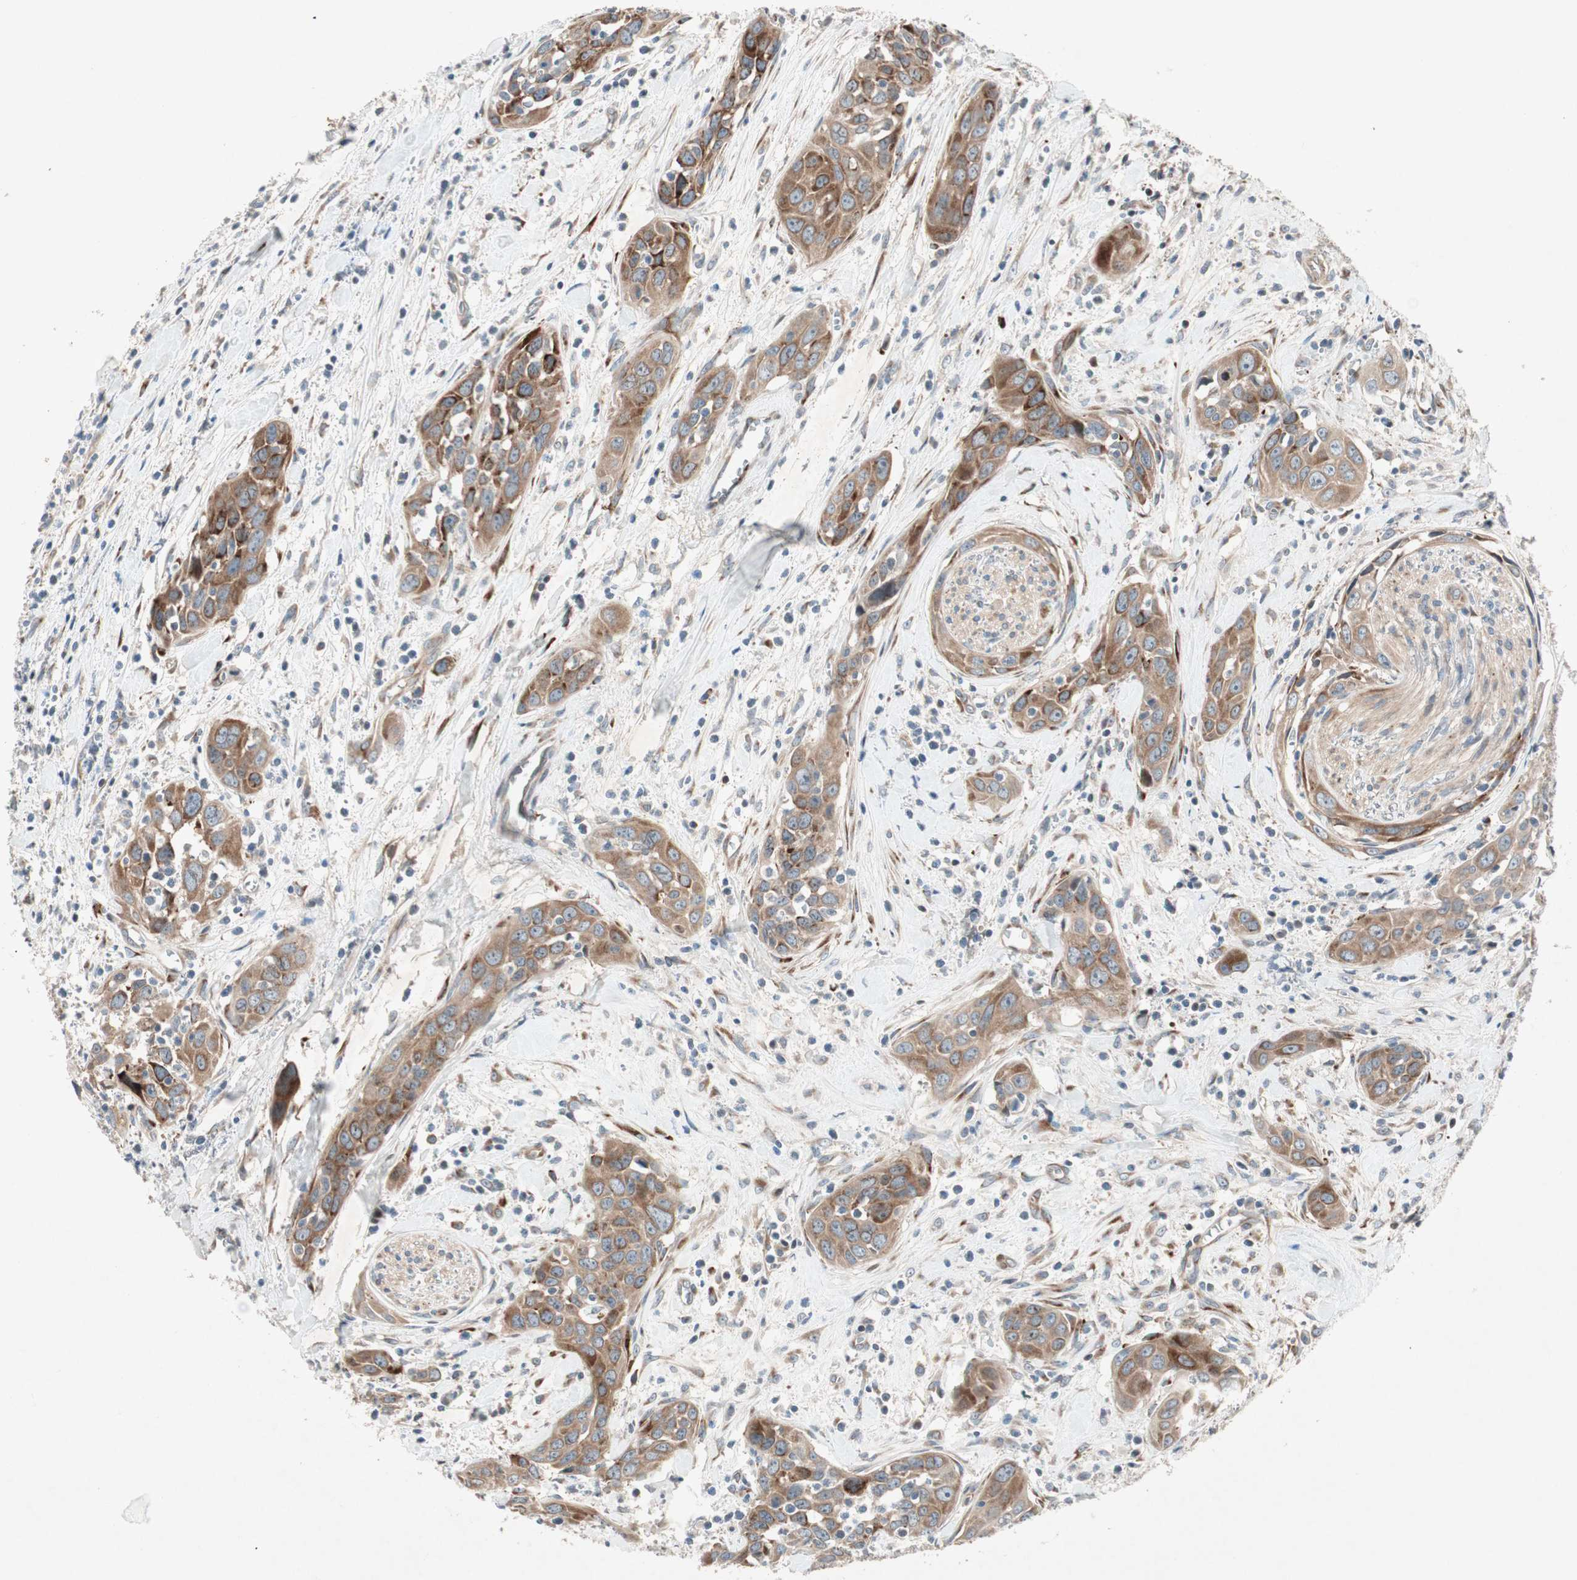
{"staining": {"intensity": "moderate", "quantity": ">75%", "location": "cytoplasmic/membranous"}, "tissue": "head and neck cancer", "cell_type": "Tumor cells", "image_type": "cancer", "snomed": [{"axis": "morphology", "description": "Squamous cell carcinoma, NOS"}, {"axis": "topography", "description": "Oral tissue"}, {"axis": "topography", "description": "Head-Neck"}], "caption": "This histopathology image reveals immunohistochemistry staining of human head and neck cancer, with medium moderate cytoplasmic/membranous staining in approximately >75% of tumor cells.", "gene": "APOO", "patient": {"sex": "female", "age": 50}}